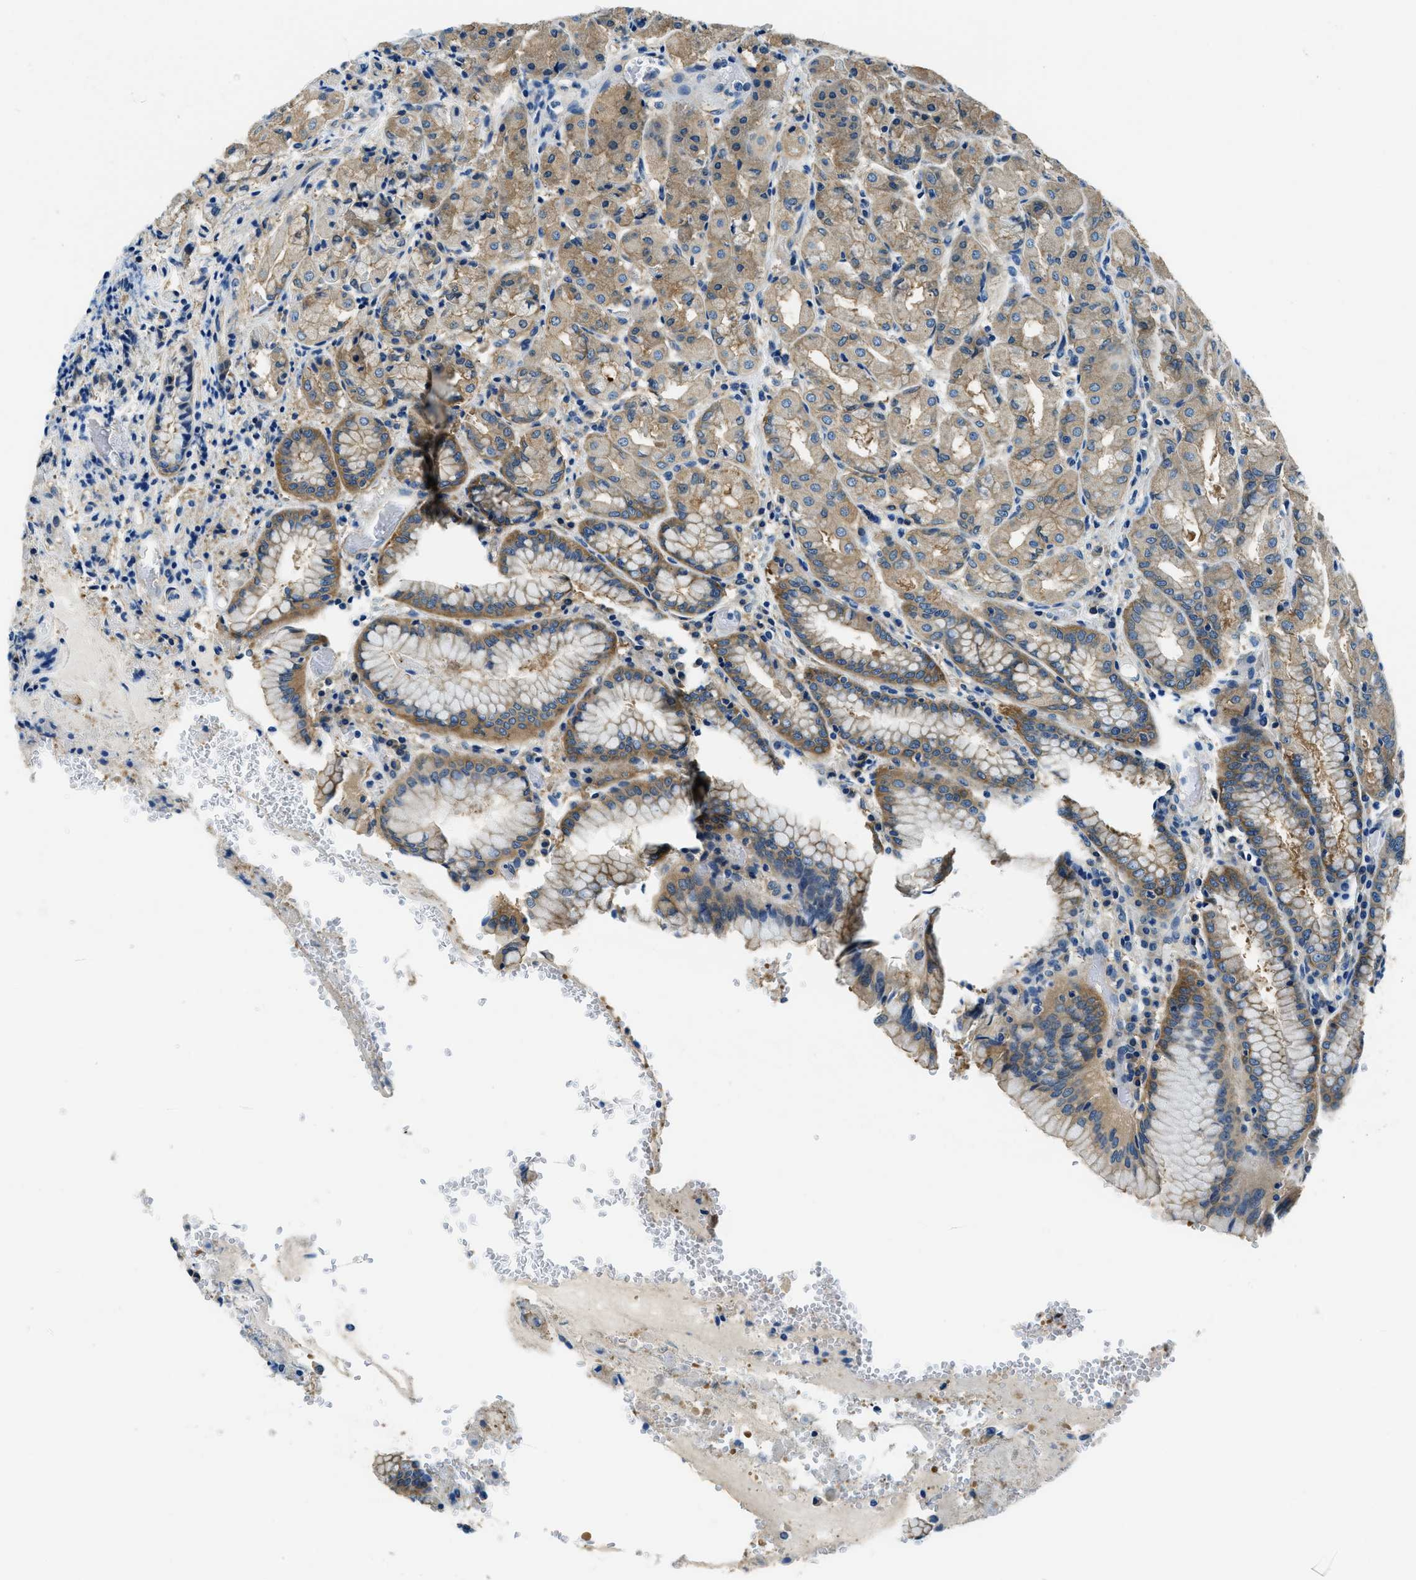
{"staining": {"intensity": "moderate", "quantity": "25%-75%", "location": "cytoplasmic/membranous"}, "tissue": "stomach", "cell_type": "Glandular cells", "image_type": "normal", "snomed": [{"axis": "morphology", "description": "Normal tissue, NOS"}, {"axis": "topography", "description": "Stomach"}, {"axis": "topography", "description": "Stomach, lower"}], "caption": "High-magnification brightfield microscopy of normal stomach stained with DAB (brown) and counterstained with hematoxylin (blue). glandular cells exhibit moderate cytoplasmic/membranous expression is present in approximately25%-75% of cells.", "gene": "TWF1", "patient": {"sex": "female", "age": 56}}